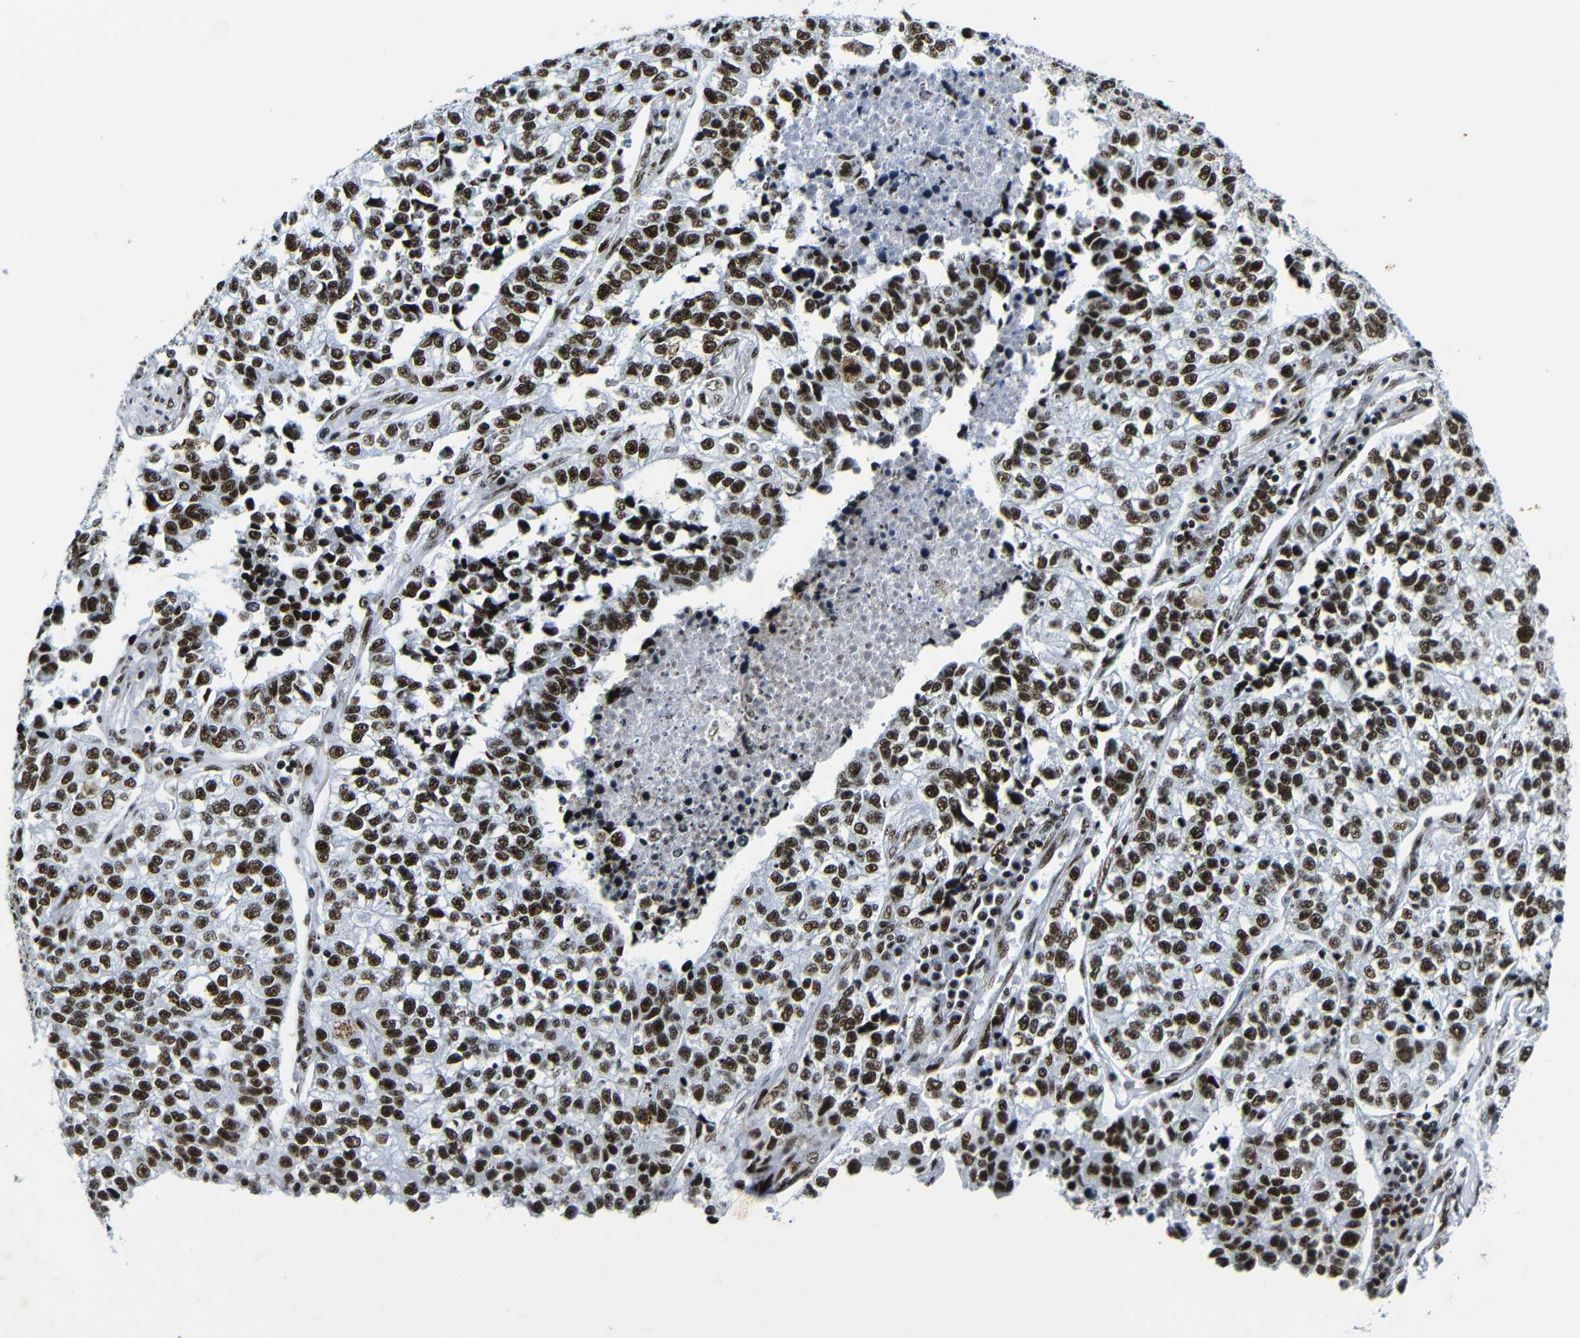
{"staining": {"intensity": "strong", "quantity": ">75%", "location": "nuclear"}, "tissue": "lung cancer", "cell_type": "Tumor cells", "image_type": "cancer", "snomed": [{"axis": "morphology", "description": "Adenocarcinoma, NOS"}, {"axis": "topography", "description": "Lung"}], "caption": "Lung cancer (adenocarcinoma) stained with immunohistochemistry shows strong nuclear expression in approximately >75% of tumor cells.", "gene": "SRSF1", "patient": {"sex": "male", "age": 49}}